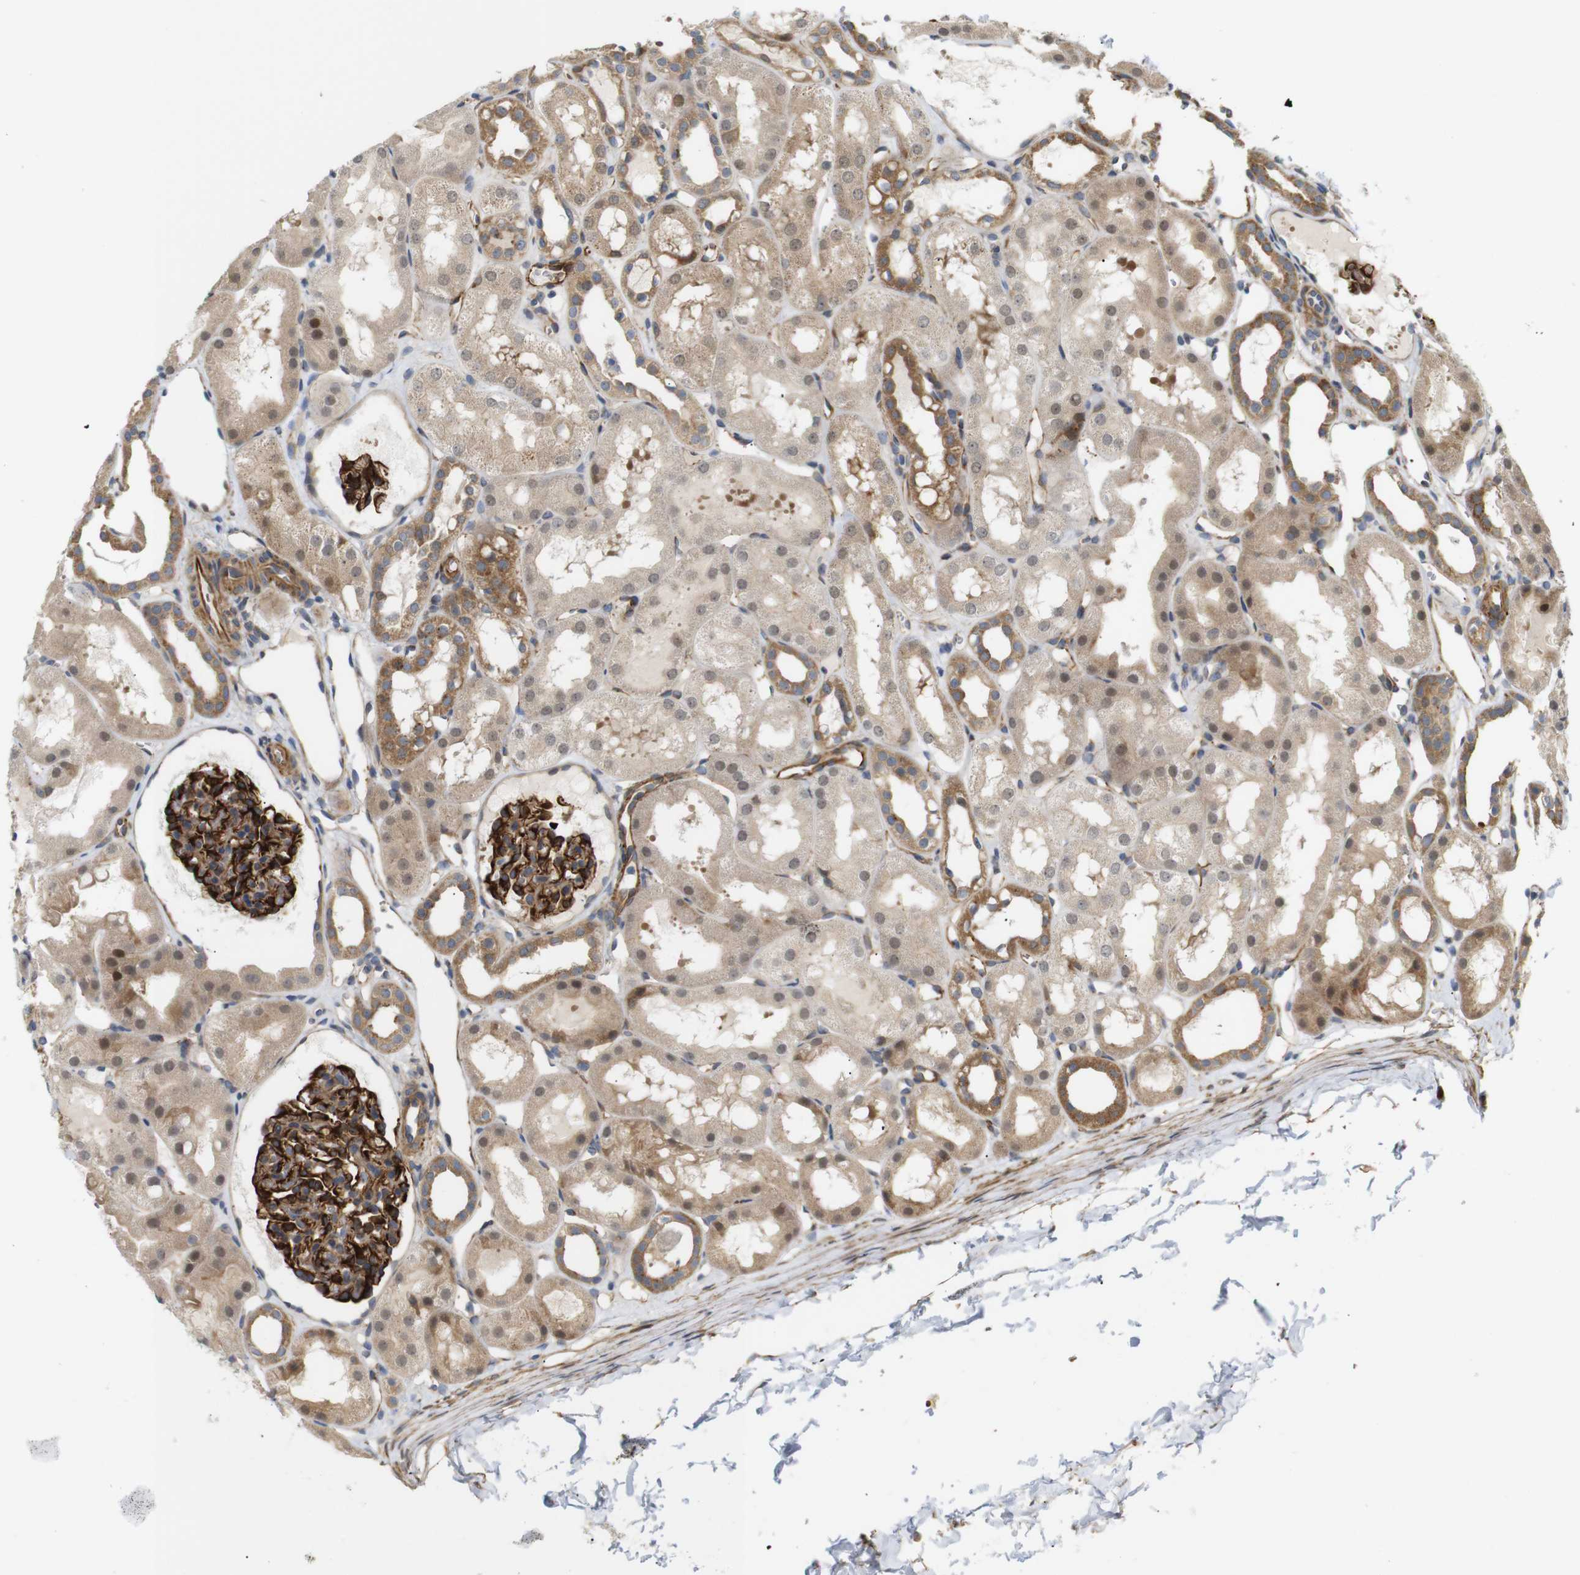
{"staining": {"intensity": "strong", "quantity": ">75%", "location": "cytoplasmic/membranous"}, "tissue": "kidney", "cell_type": "Cells in glomeruli", "image_type": "normal", "snomed": [{"axis": "morphology", "description": "Normal tissue, NOS"}, {"axis": "topography", "description": "Kidney"}, {"axis": "topography", "description": "Urinary bladder"}], "caption": "Kidney stained for a protein (brown) reveals strong cytoplasmic/membranous positive positivity in about >75% of cells in glomeruli.", "gene": "RPTOR", "patient": {"sex": "male", "age": 16}}